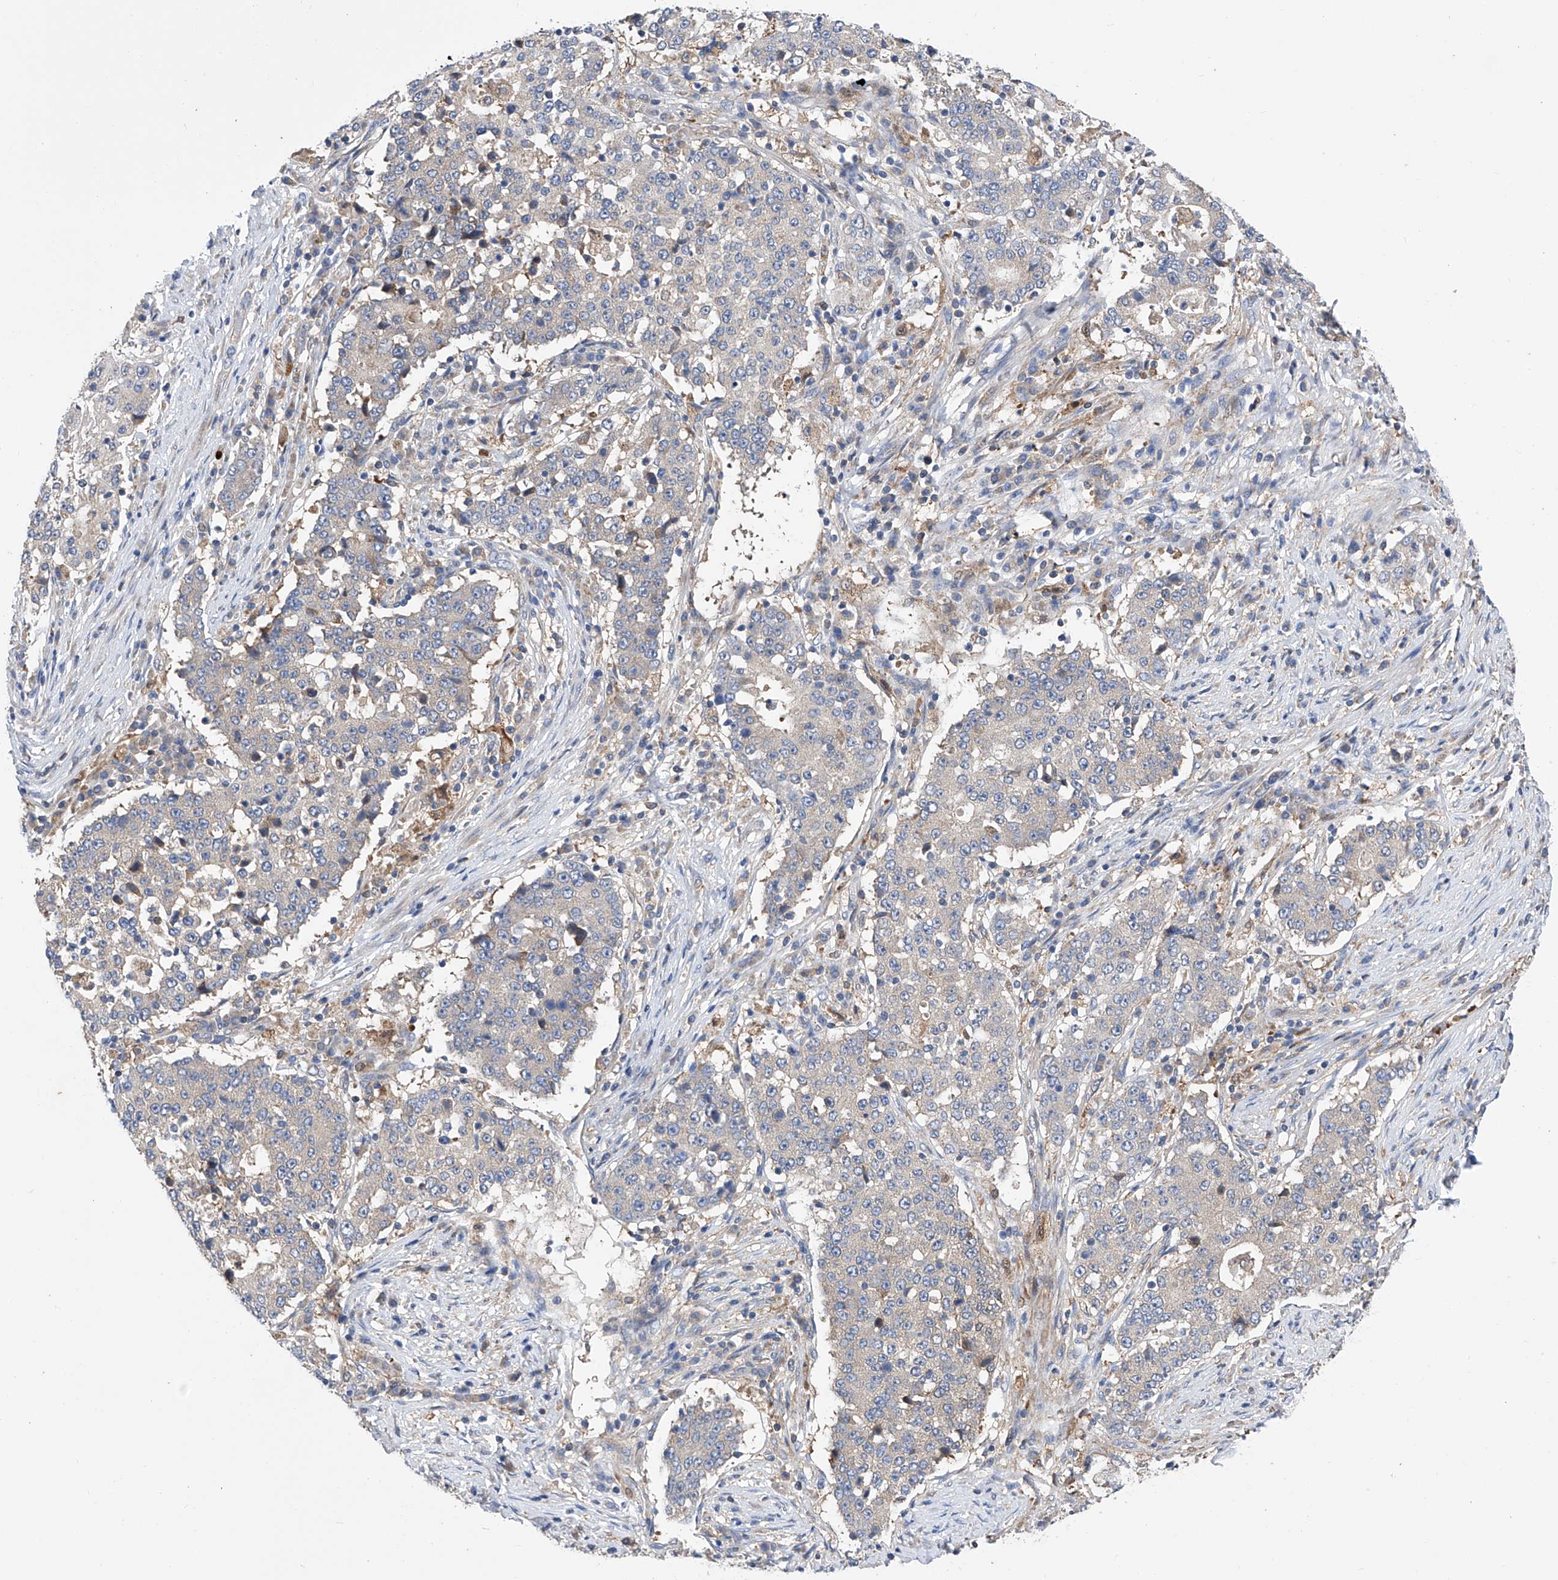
{"staining": {"intensity": "negative", "quantity": "none", "location": "none"}, "tissue": "stomach cancer", "cell_type": "Tumor cells", "image_type": "cancer", "snomed": [{"axis": "morphology", "description": "Adenocarcinoma, NOS"}, {"axis": "topography", "description": "Stomach"}], "caption": "Micrograph shows no protein expression in tumor cells of stomach adenocarcinoma tissue.", "gene": "SPATA20", "patient": {"sex": "male", "age": 59}}